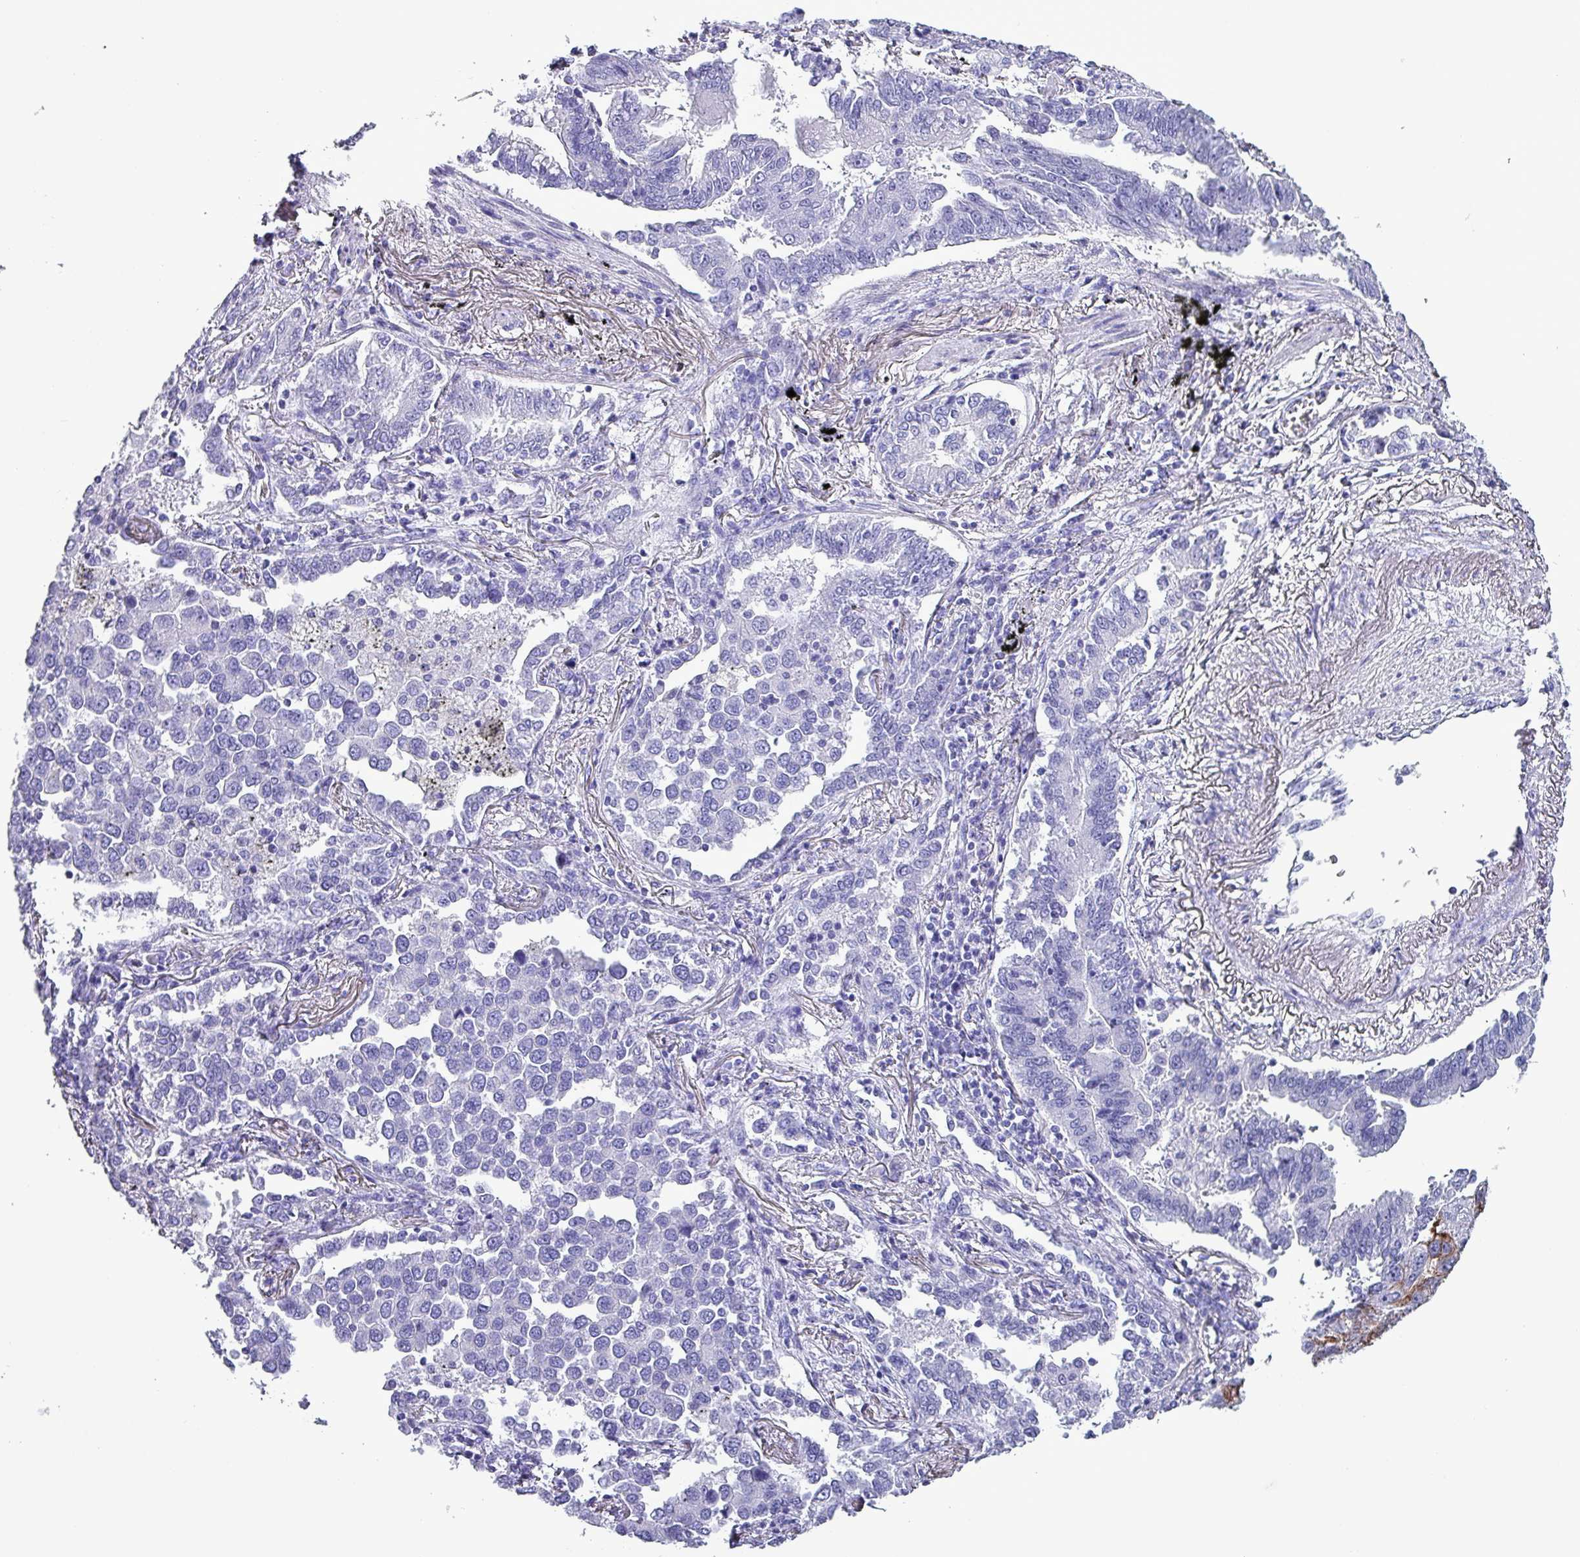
{"staining": {"intensity": "negative", "quantity": "none", "location": "none"}, "tissue": "lung cancer", "cell_type": "Tumor cells", "image_type": "cancer", "snomed": [{"axis": "morphology", "description": "Adenocarcinoma, NOS"}, {"axis": "topography", "description": "Lung"}], "caption": "Immunohistochemical staining of human adenocarcinoma (lung) reveals no significant positivity in tumor cells. (DAB immunohistochemistry (IHC), high magnification).", "gene": "KRT6C", "patient": {"sex": "male", "age": 67}}